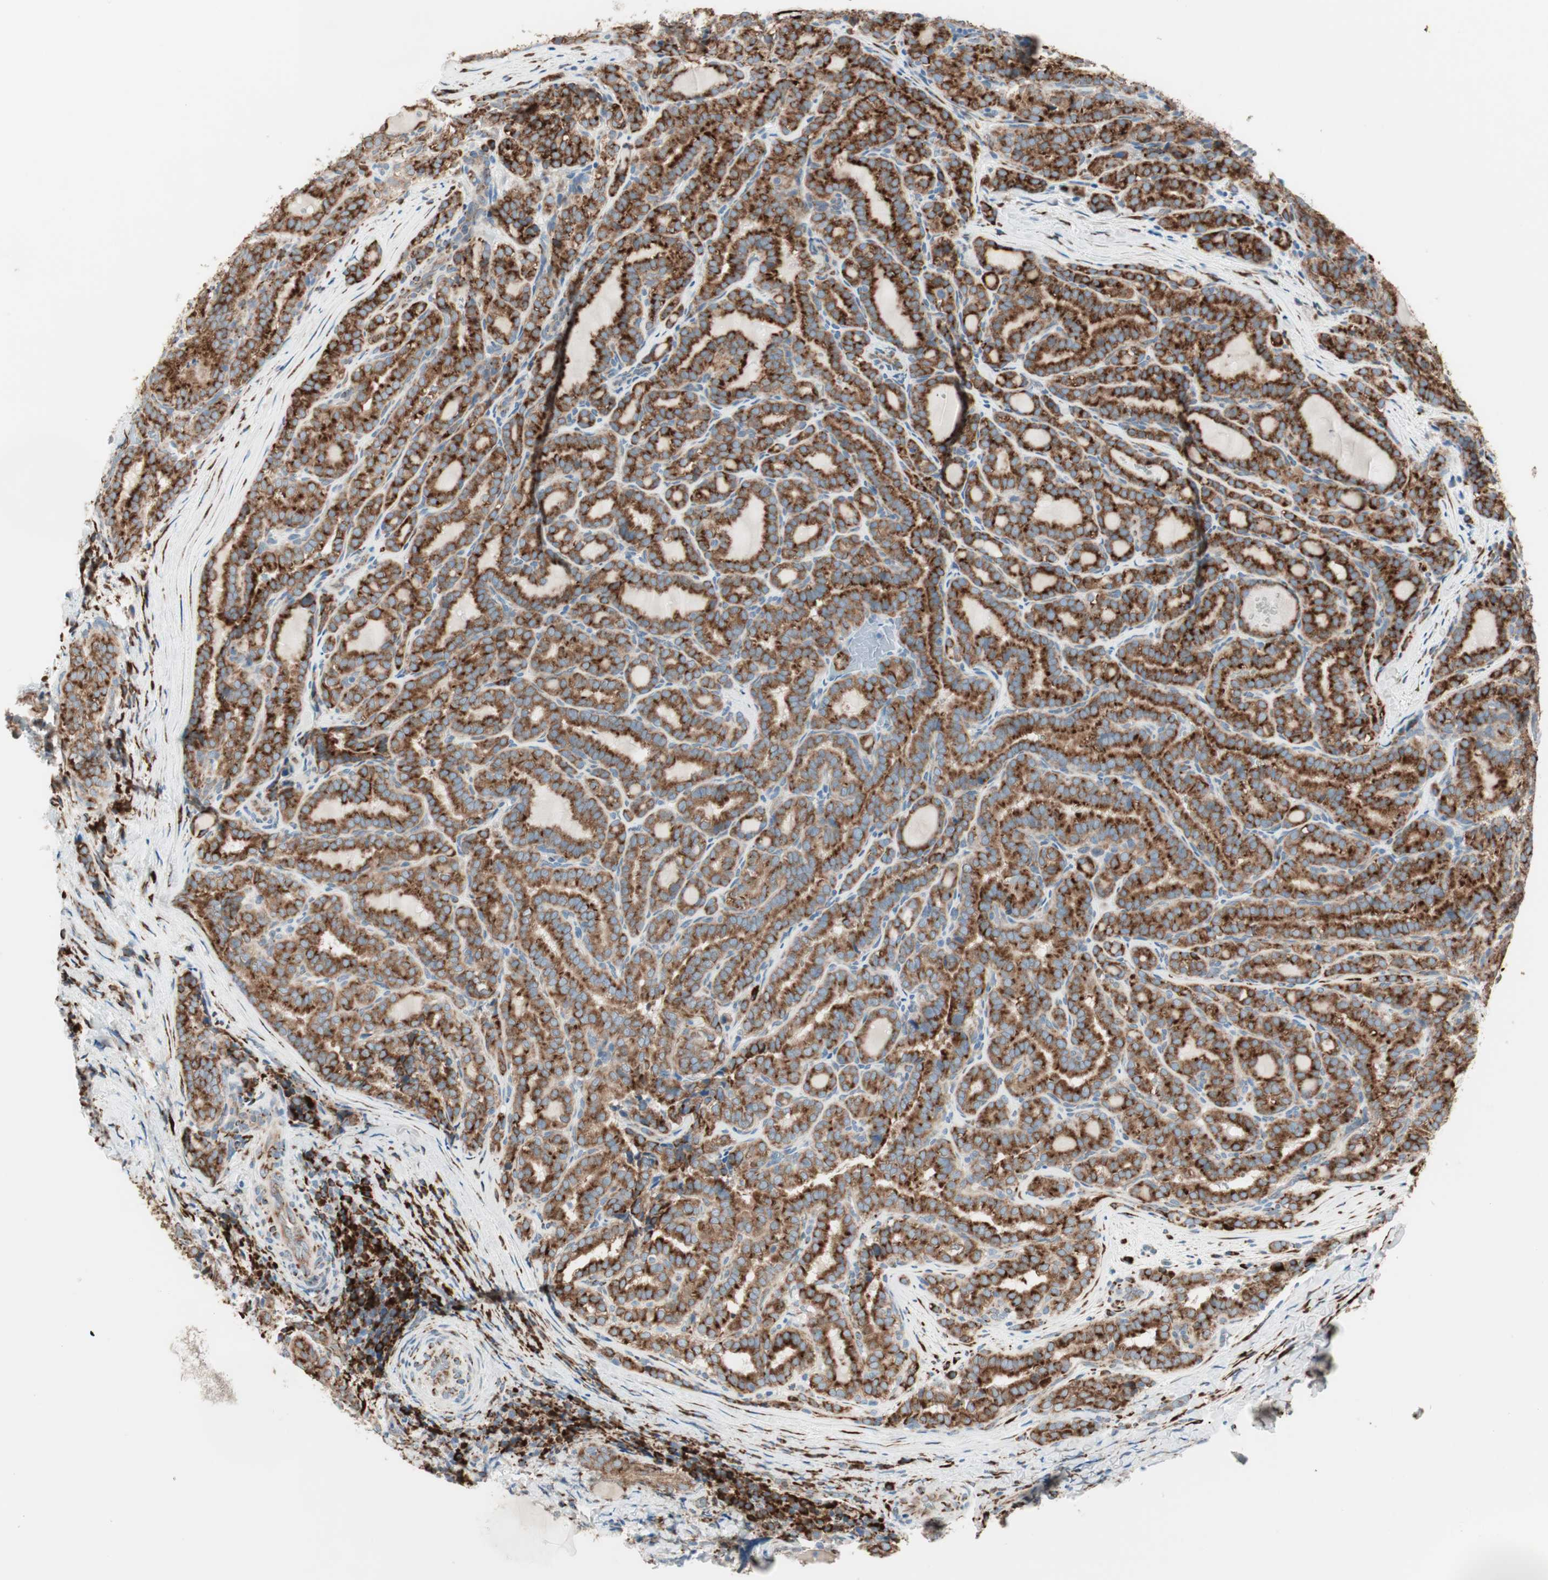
{"staining": {"intensity": "strong", "quantity": ">75%", "location": "cytoplasmic/membranous"}, "tissue": "thyroid cancer", "cell_type": "Tumor cells", "image_type": "cancer", "snomed": [{"axis": "morphology", "description": "Normal tissue, NOS"}, {"axis": "morphology", "description": "Papillary adenocarcinoma, NOS"}, {"axis": "topography", "description": "Thyroid gland"}], "caption": "High-magnification brightfield microscopy of thyroid papillary adenocarcinoma stained with DAB (brown) and counterstained with hematoxylin (blue). tumor cells exhibit strong cytoplasmic/membranous expression is seen in about>75% of cells.", "gene": "P4HTM", "patient": {"sex": "female", "age": 30}}